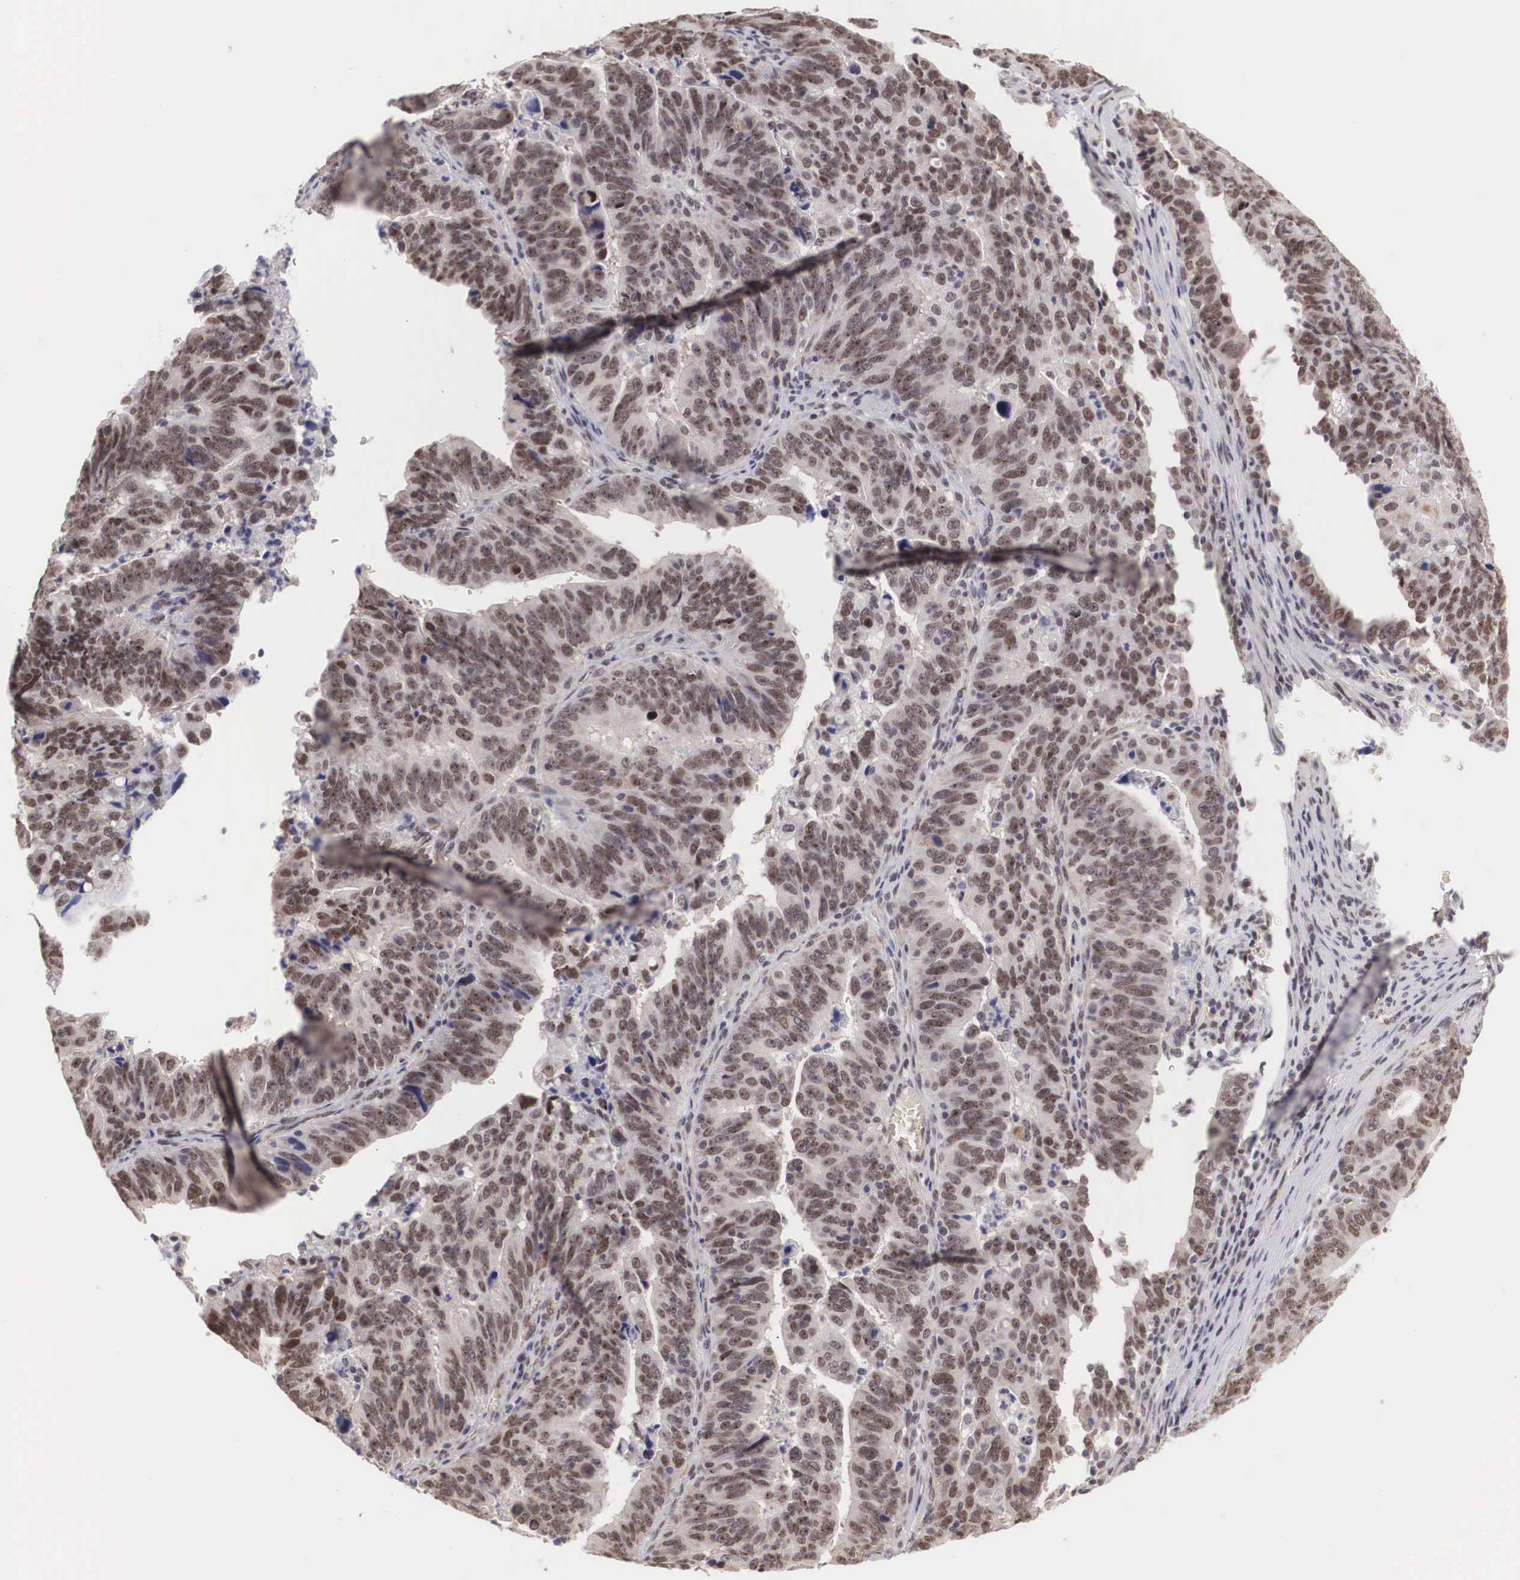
{"staining": {"intensity": "weak", "quantity": "25%-75%", "location": "nuclear"}, "tissue": "stomach cancer", "cell_type": "Tumor cells", "image_type": "cancer", "snomed": [{"axis": "morphology", "description": "Adenocarcinoma, NOS"}, {"axis": "topography", "description": "Stomach, upper"}], "caption": "A low amount of weak nuclear expression is present in about 25%-75% of tumor cells in adenocarcinoma (stomach) tissue. (DAB IHC, brown staining for protein, blue staining for nuclei).", "gene": "MORC2", "patient": {"sex": "female", "age": 50}}